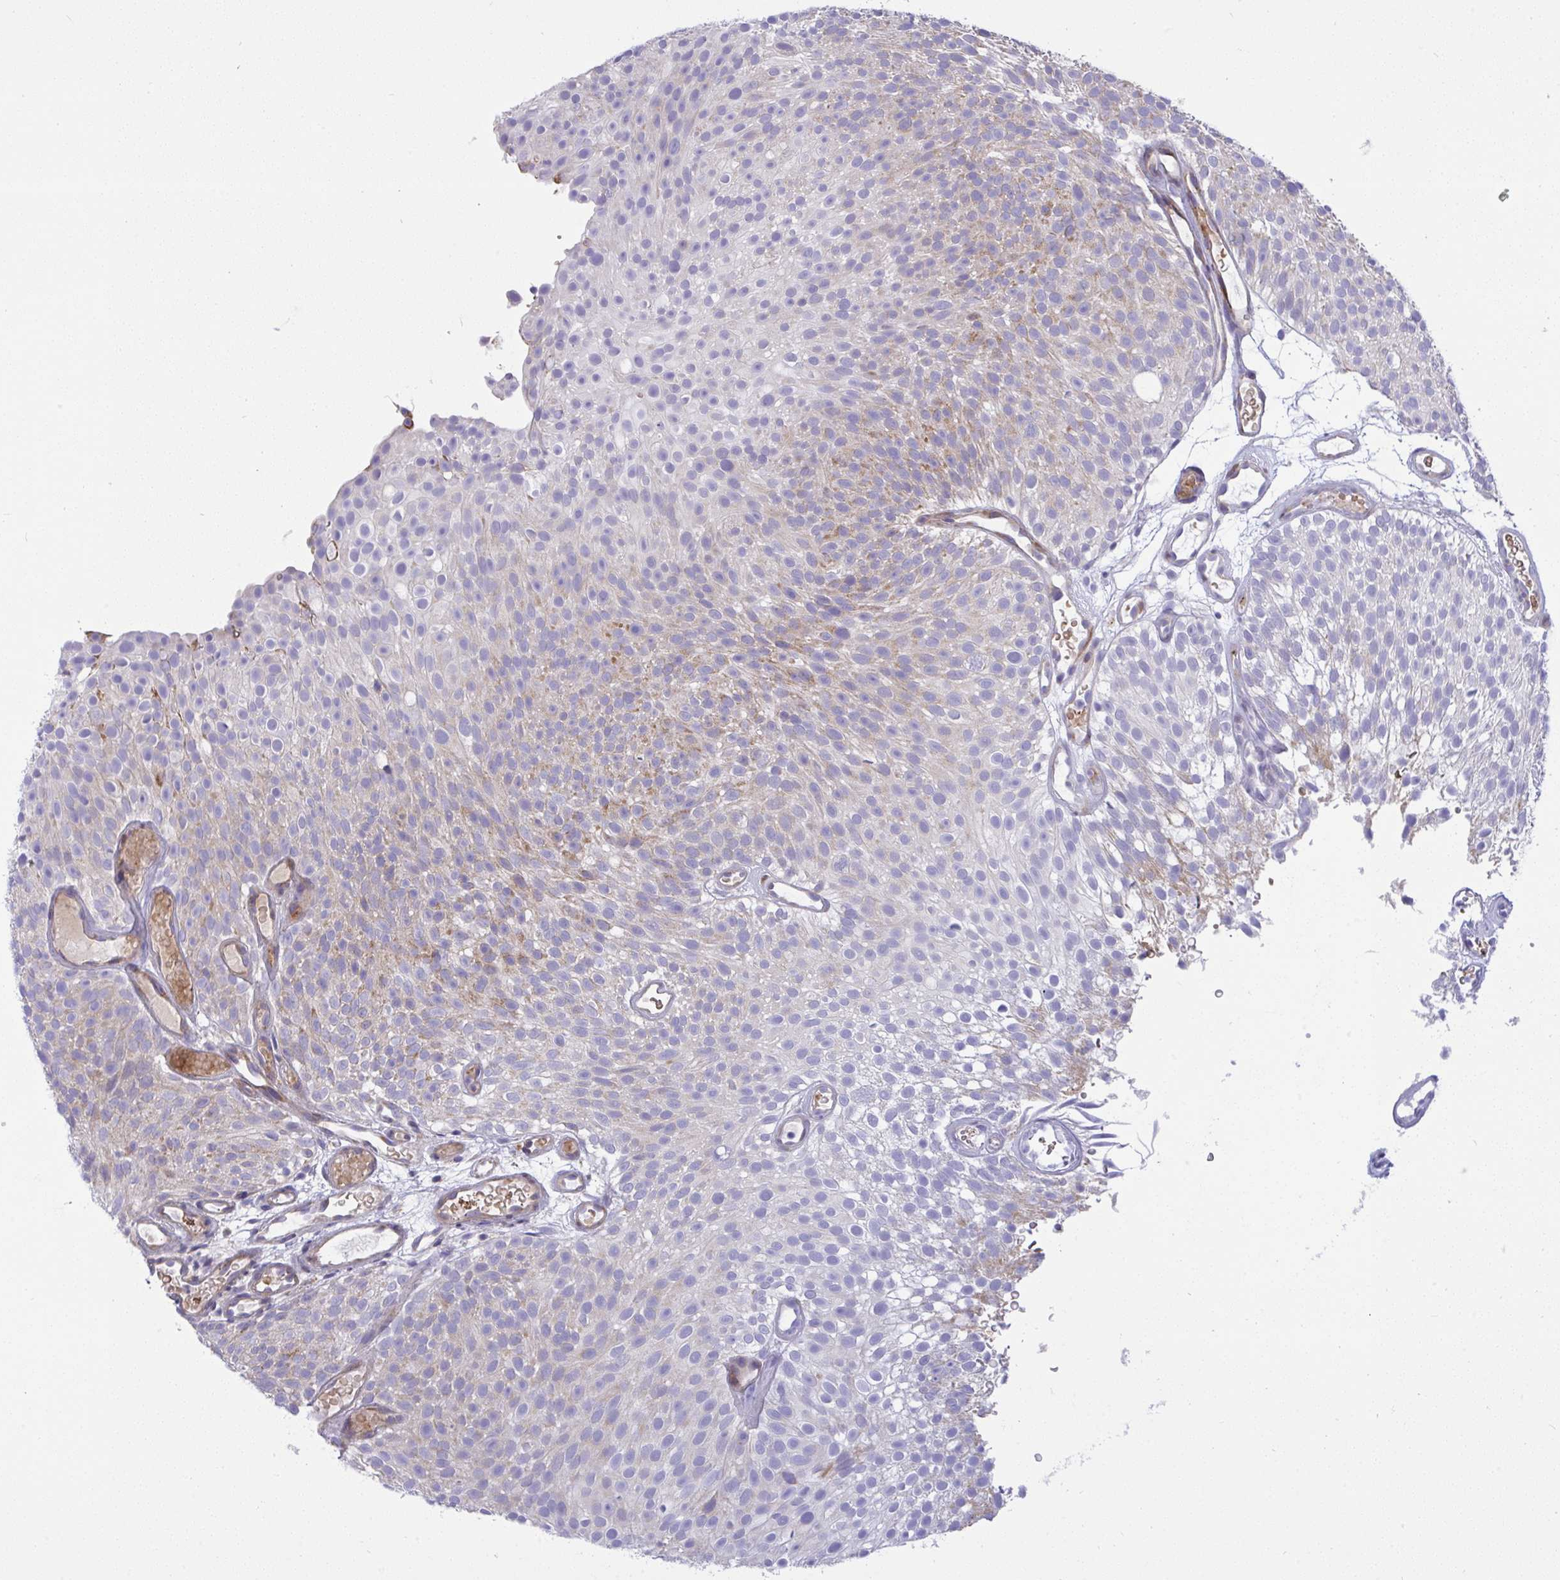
{"staining": {"intensity": "moderate", "quantity": "<25%", "location": "cytoplasmic/membranous"}, "tissue": "urothelial cancer", "cell_type": "Tumor cells", "image_type": "cancer", "snomed": [{"axis": "morphology", "description": "Urothelial carcinoma, Low grade"}, {"axis": "topography", "description": "Urinary bladder"}], "caption": "There is low levels of moderate cytoplasmic/membranous positivity in tumor cells of urothelial carcinoma (low-grade), as demonstrated by immunohistochemical staining (brown color).", "gene": "NTN1", "patient": {"sex": "male", "age": 78}}